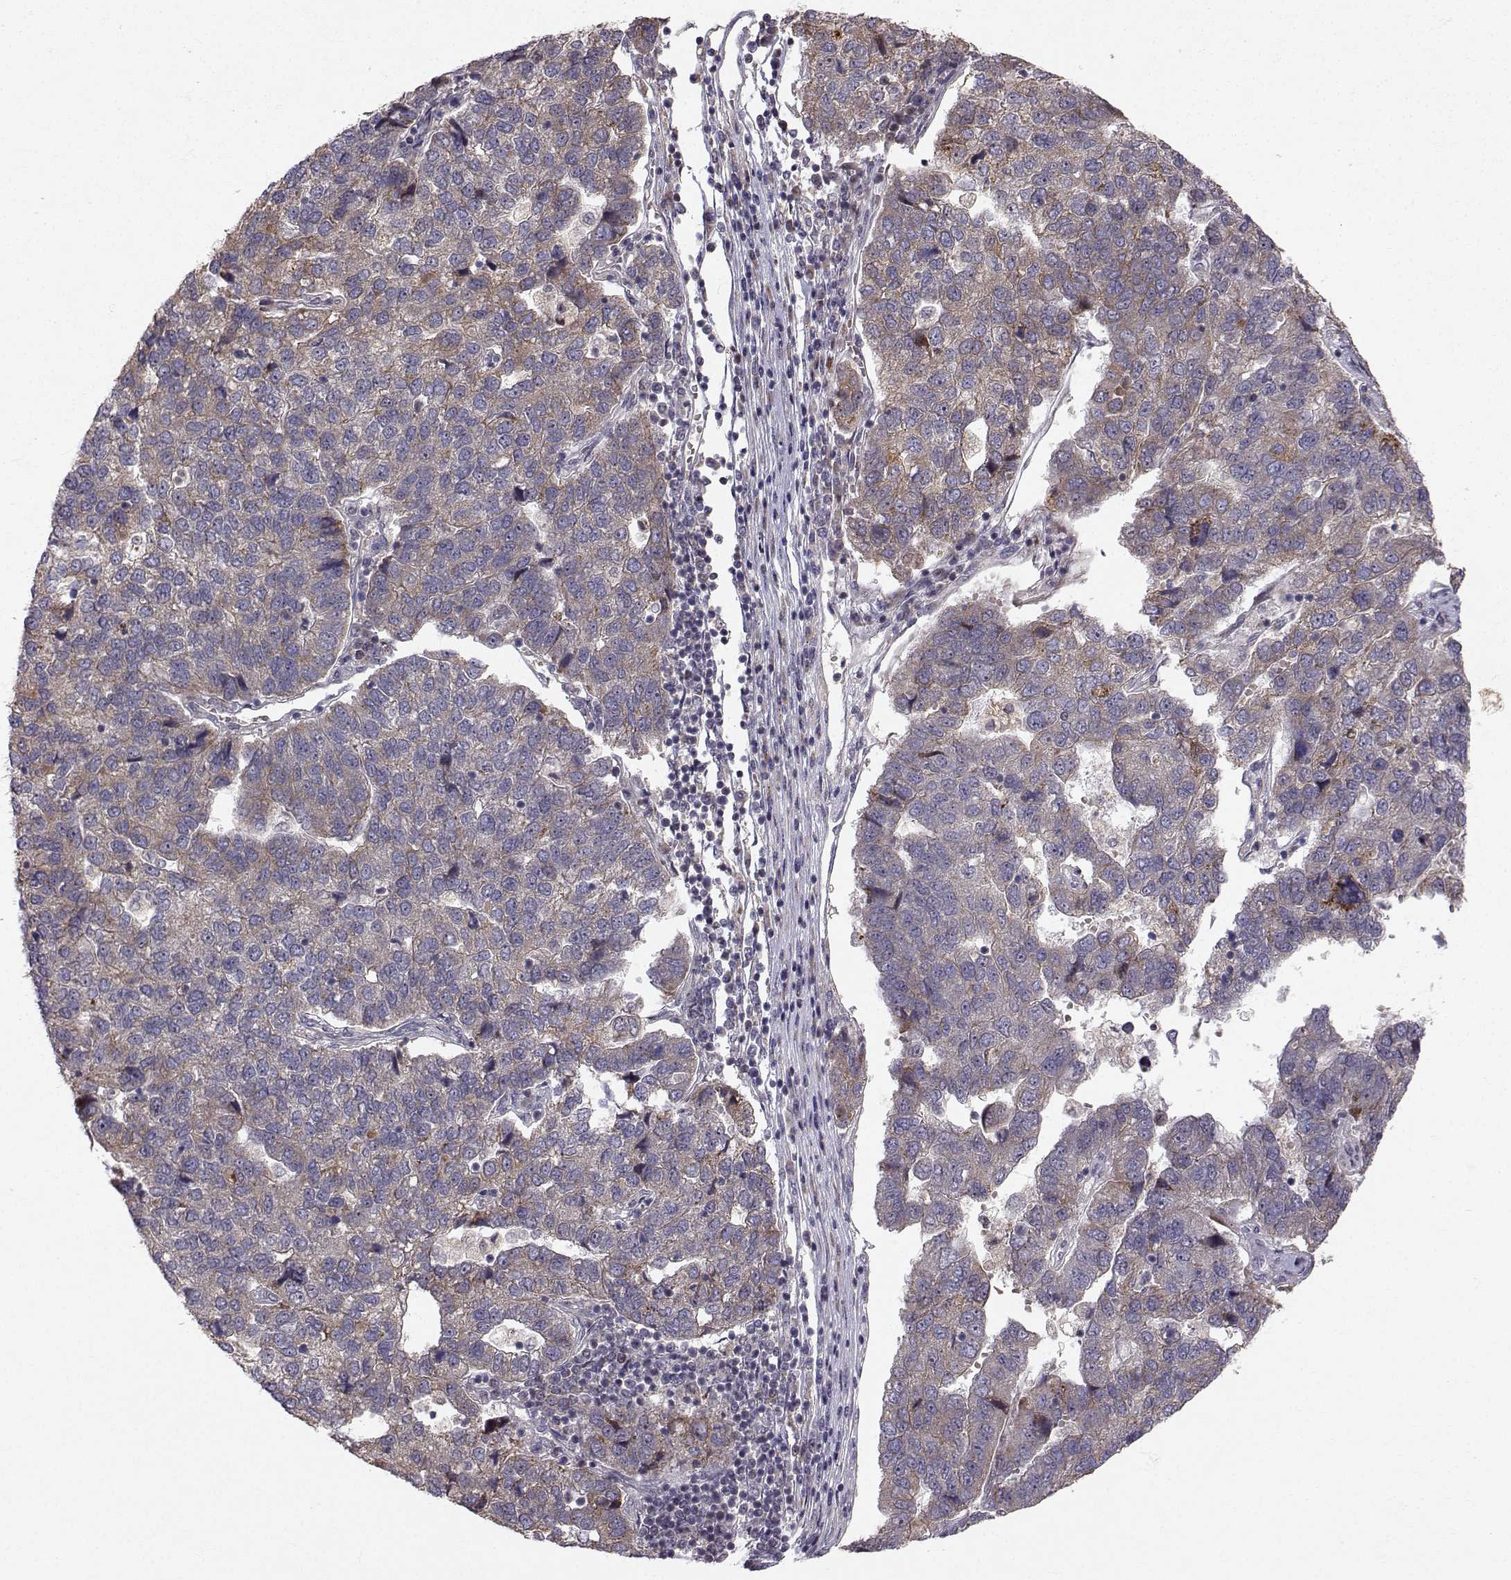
{"staining": {"intensity": "weak", "quantity": "25%-75%", "location": "cytoplasmic/membranous"}, "tissue": "pancreatic cancer", "cell_type": "Tumor cells", "image_type": "cancer", "snomed": [{"axis": "morphology", "description": "Adenocarcinoma, NOS"}, {"axis": "topography", "description": "Pancreas"}], "caption": "IHC histopathology image of neoplastic tissue: human pancreatic cancer (adenocarcinoma) stained using IHC exhibits low levels of weak protein expression localized specifically in the cytoplasmic/membranous of tumor cells, appearing as a cytoplasmic/membranous brown color.", "gene": "APC", "patient": {"sex": "female", "age": 61}}